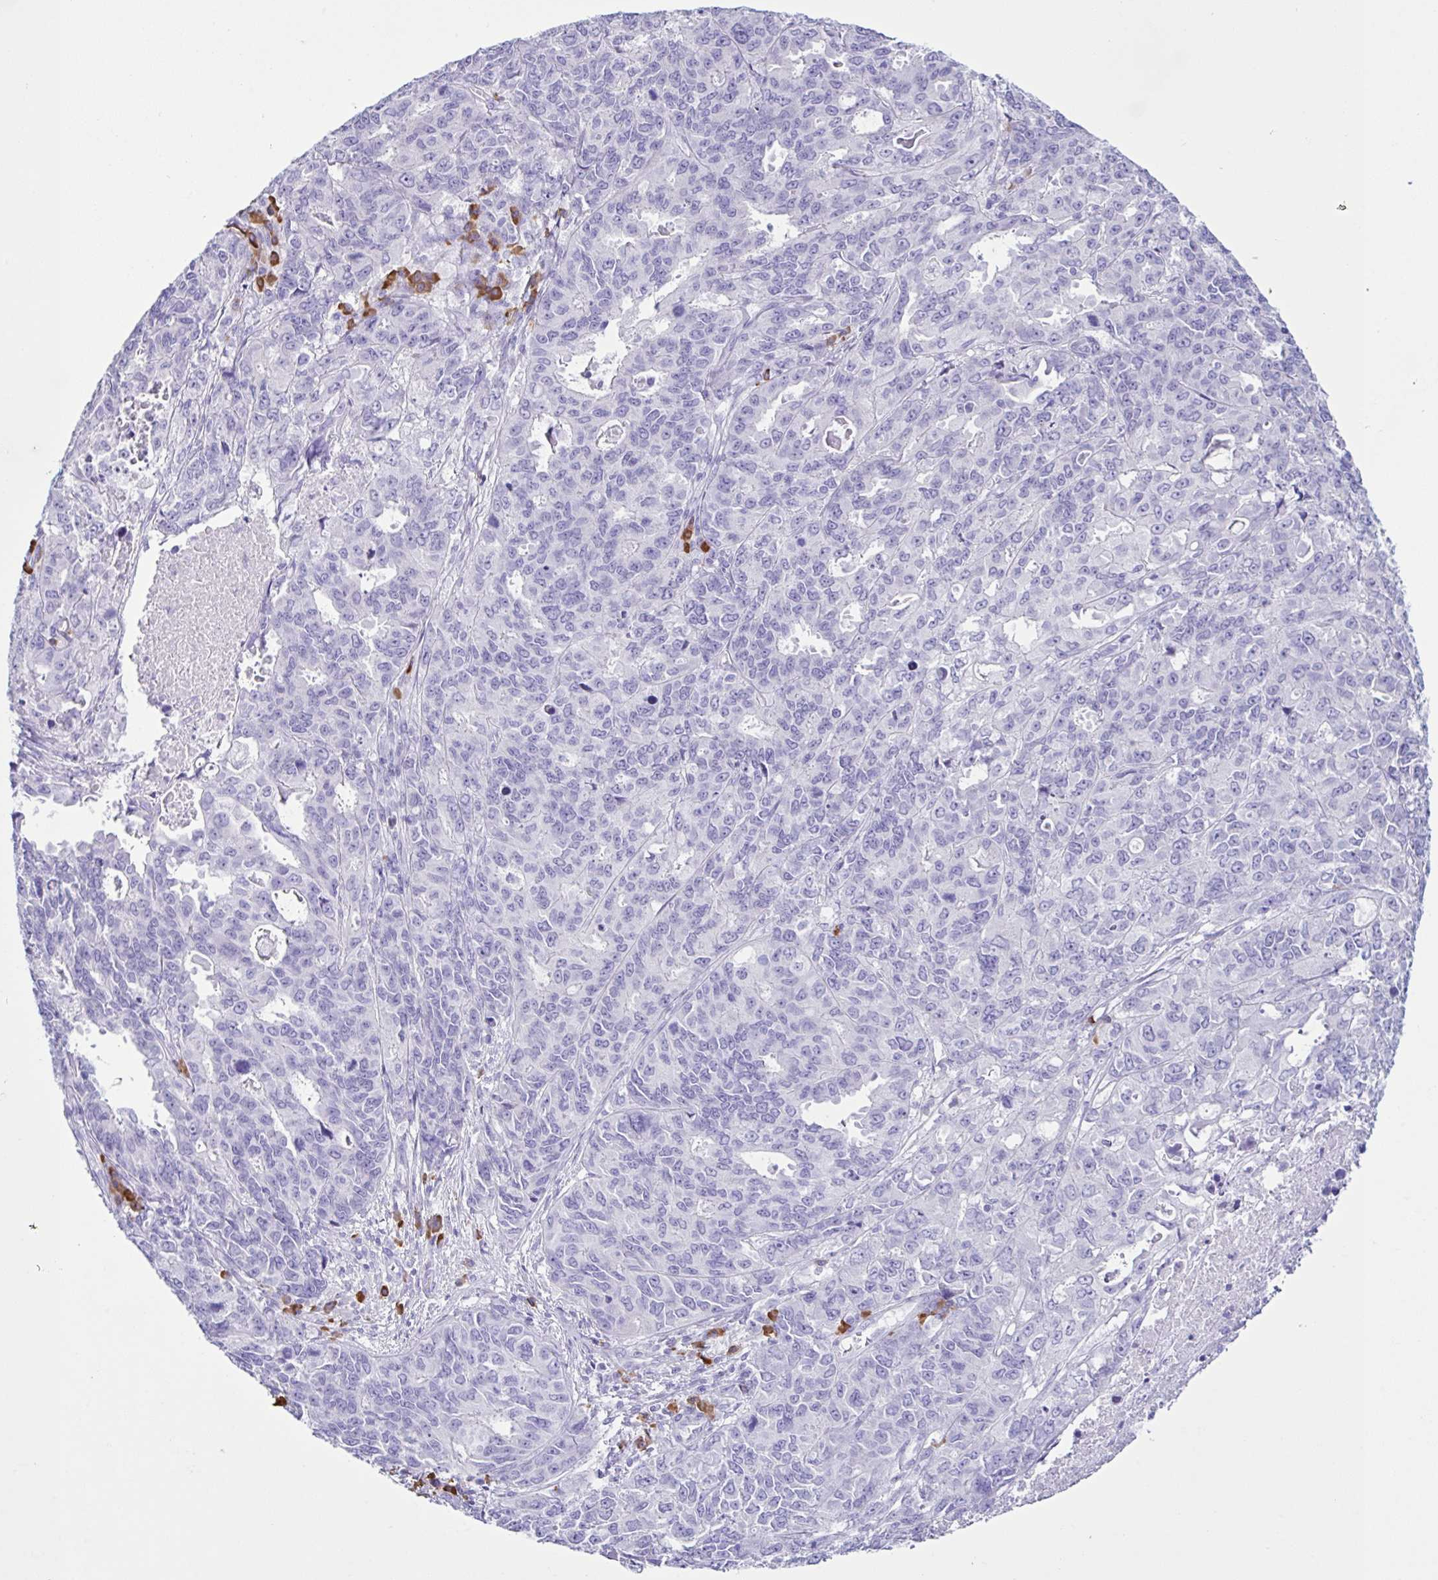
{"staining": {"intensity": "negative", "quantity": "none", "location": "none"}, "tissue": "endometrial cancer", "cell_type": "Tumor cells", "image_type": "cancer", "snomed": [{"axis": "morphology", "description": "Adenocarcinoma, NOS"}, {"axis": "topography", "description": "Uterus"}], "caption": "Tumor cells are negative for protein expression in human endometrial cancer. Nuclei are stained in blue.", "gene": "PIGF", "patient": {"sex": "female", "age": 79}}